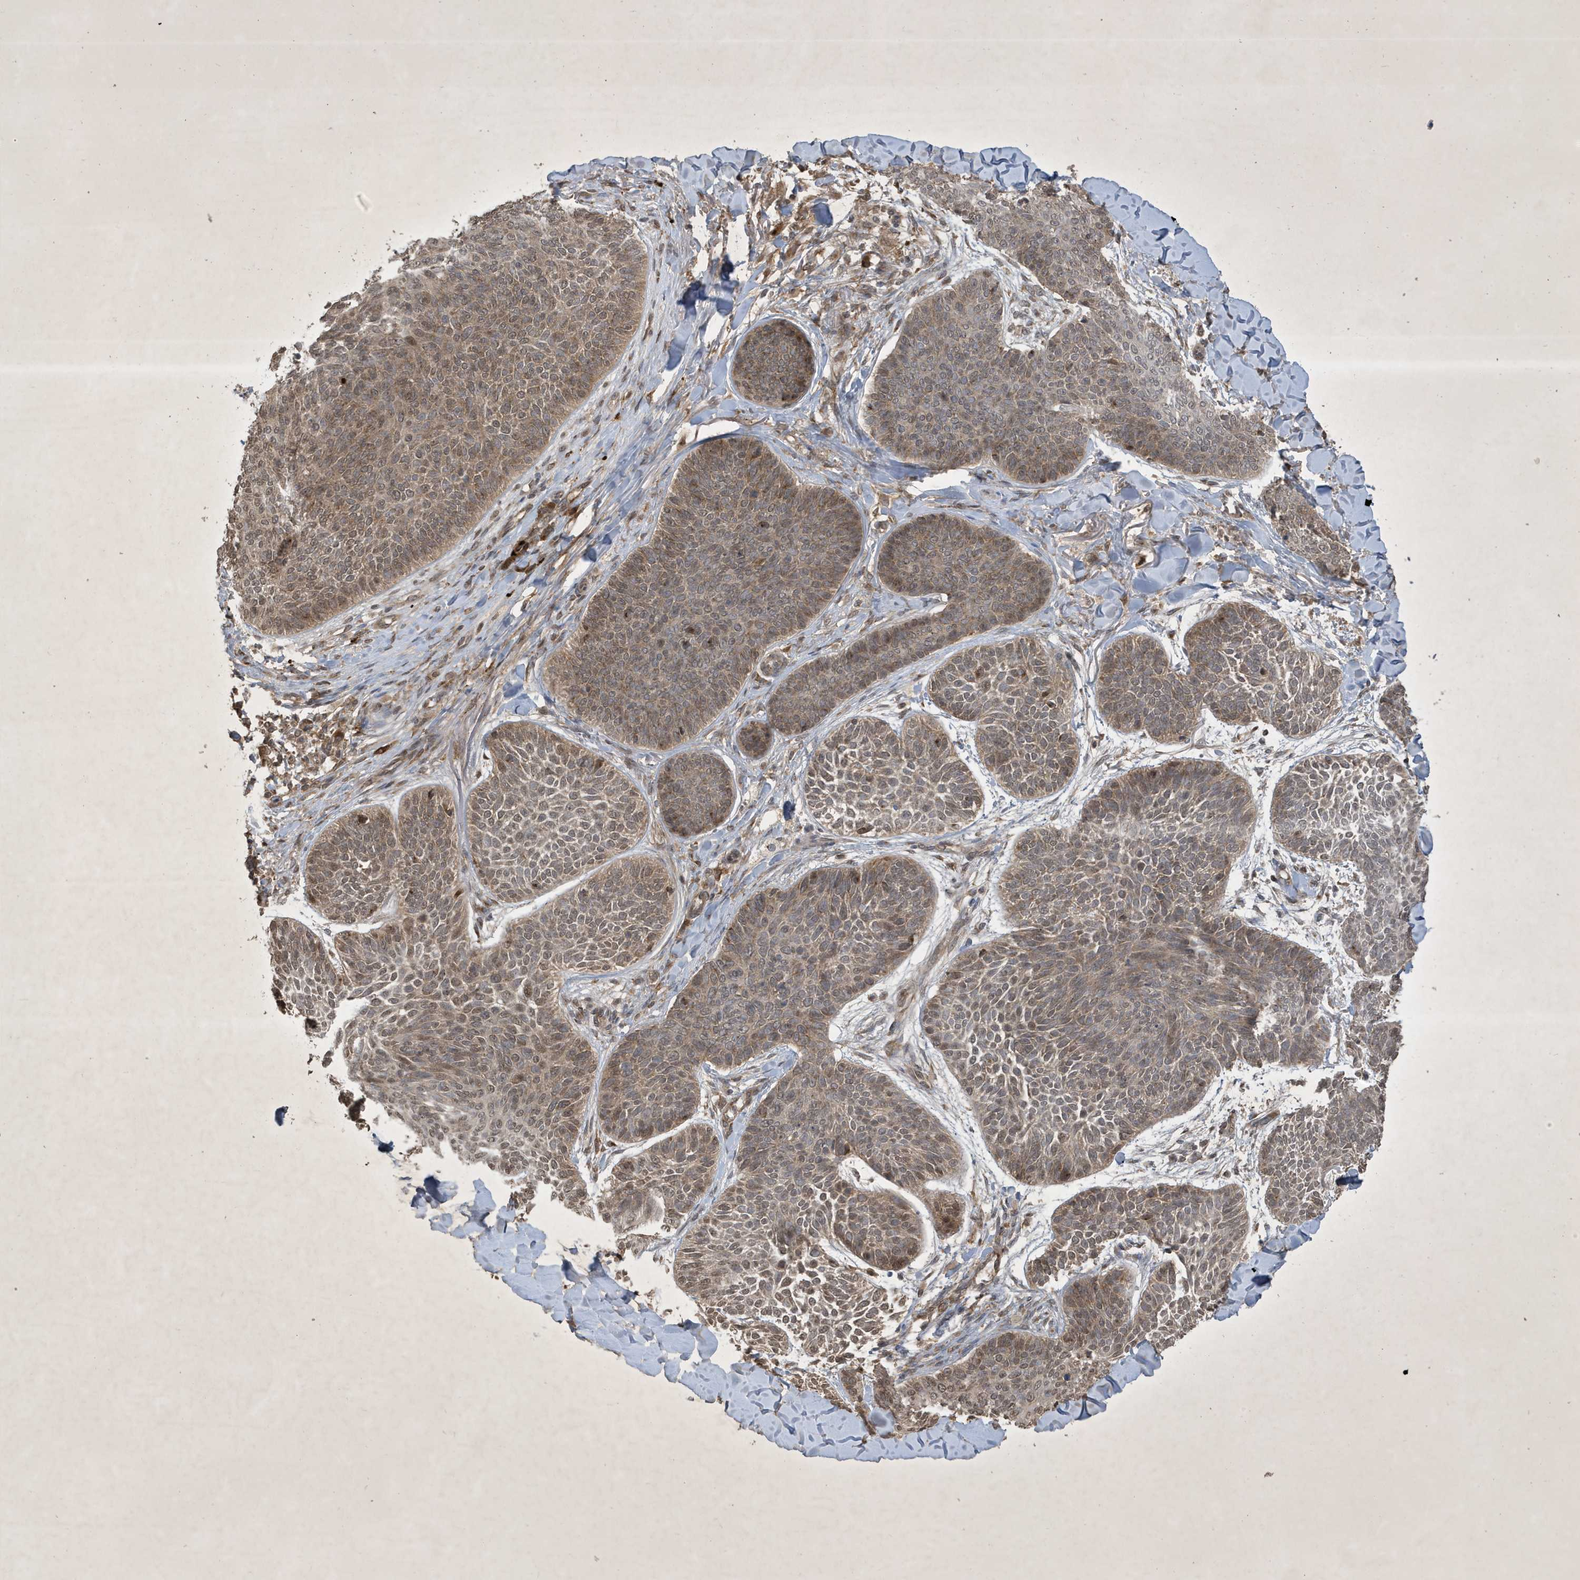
{"staining": {"intensity": "moderate", "quantity": ">75%", "location": "cytoplasmic/membranous,nuclear"}, "tissue": "skin cancer", "cell_type": "Tumor cells", "image_type": "cancer", "snomed": [{"axis": "morphology", "description": "Basal cell carcinoma"}, {"axis": "topography", "description": "Skin"}], "caption": "Protein expression analysis of skin cancer (basal cell carcinoma) demonstrates moderate cytoplasmic/membranous and nuclear positivity in about >75% of tumor cells.", "gene": "STX10", "patient": {"sex": "male", "age": 85}}